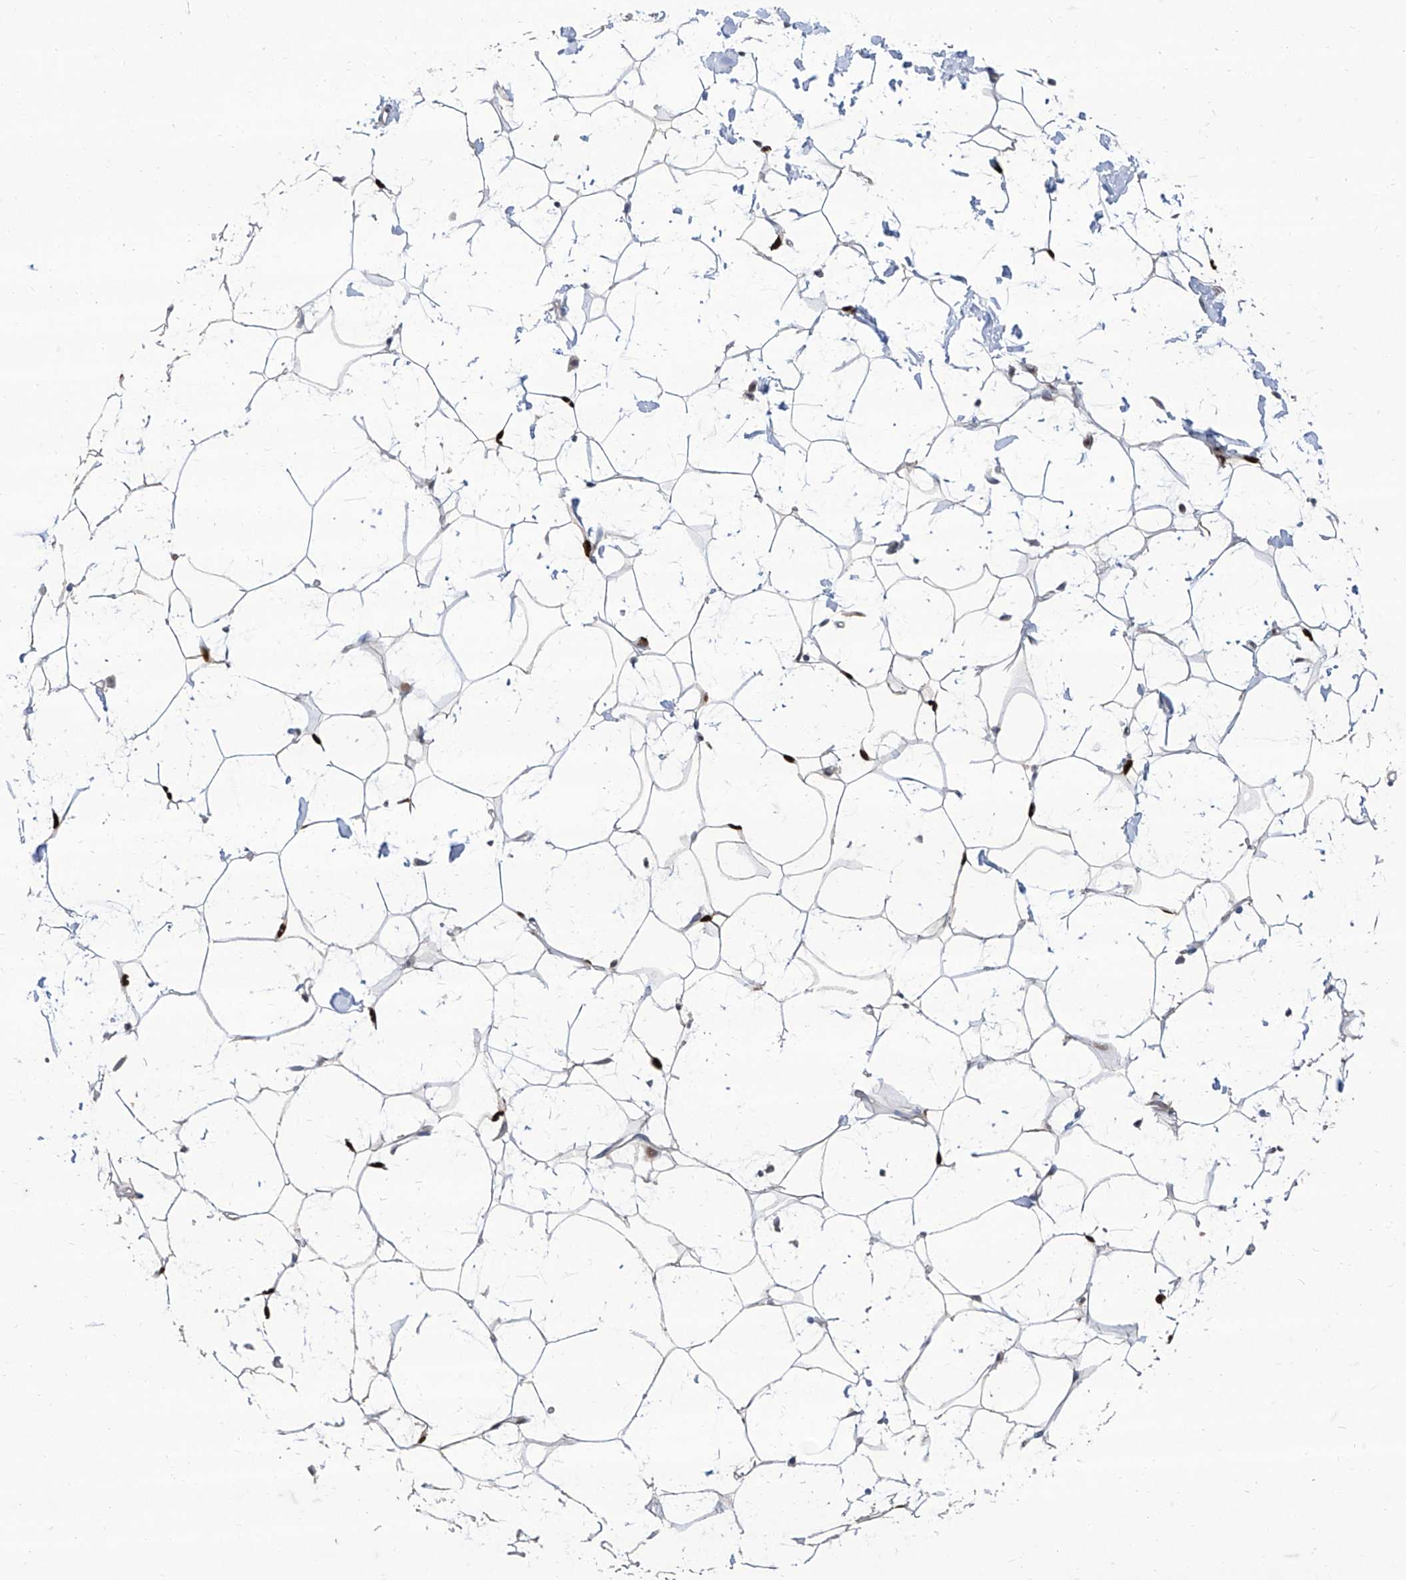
{"staining": {"intensity": "moderate", "quantity": "25%-75%", "location": "nuclear"}, "tissue": "adipose tissue", "cell_type": "Adipocytes", "image_type": "normal", "snomed": [{"axis": "morphology", "description": "Normal tissue, NOS"}, {"axis": "topography", "description": "Breast"}], "caption": "High-power microscopy captured an immunohistochemistry (IHC) histopathology image of benign adipose tissue, revealing moderate nuclear positivity in approximately 25%-75% of adipocytes. Nuclei are stained in blue.", "gene": "BROX", "patient": {"sex": "female", "age": 23}}